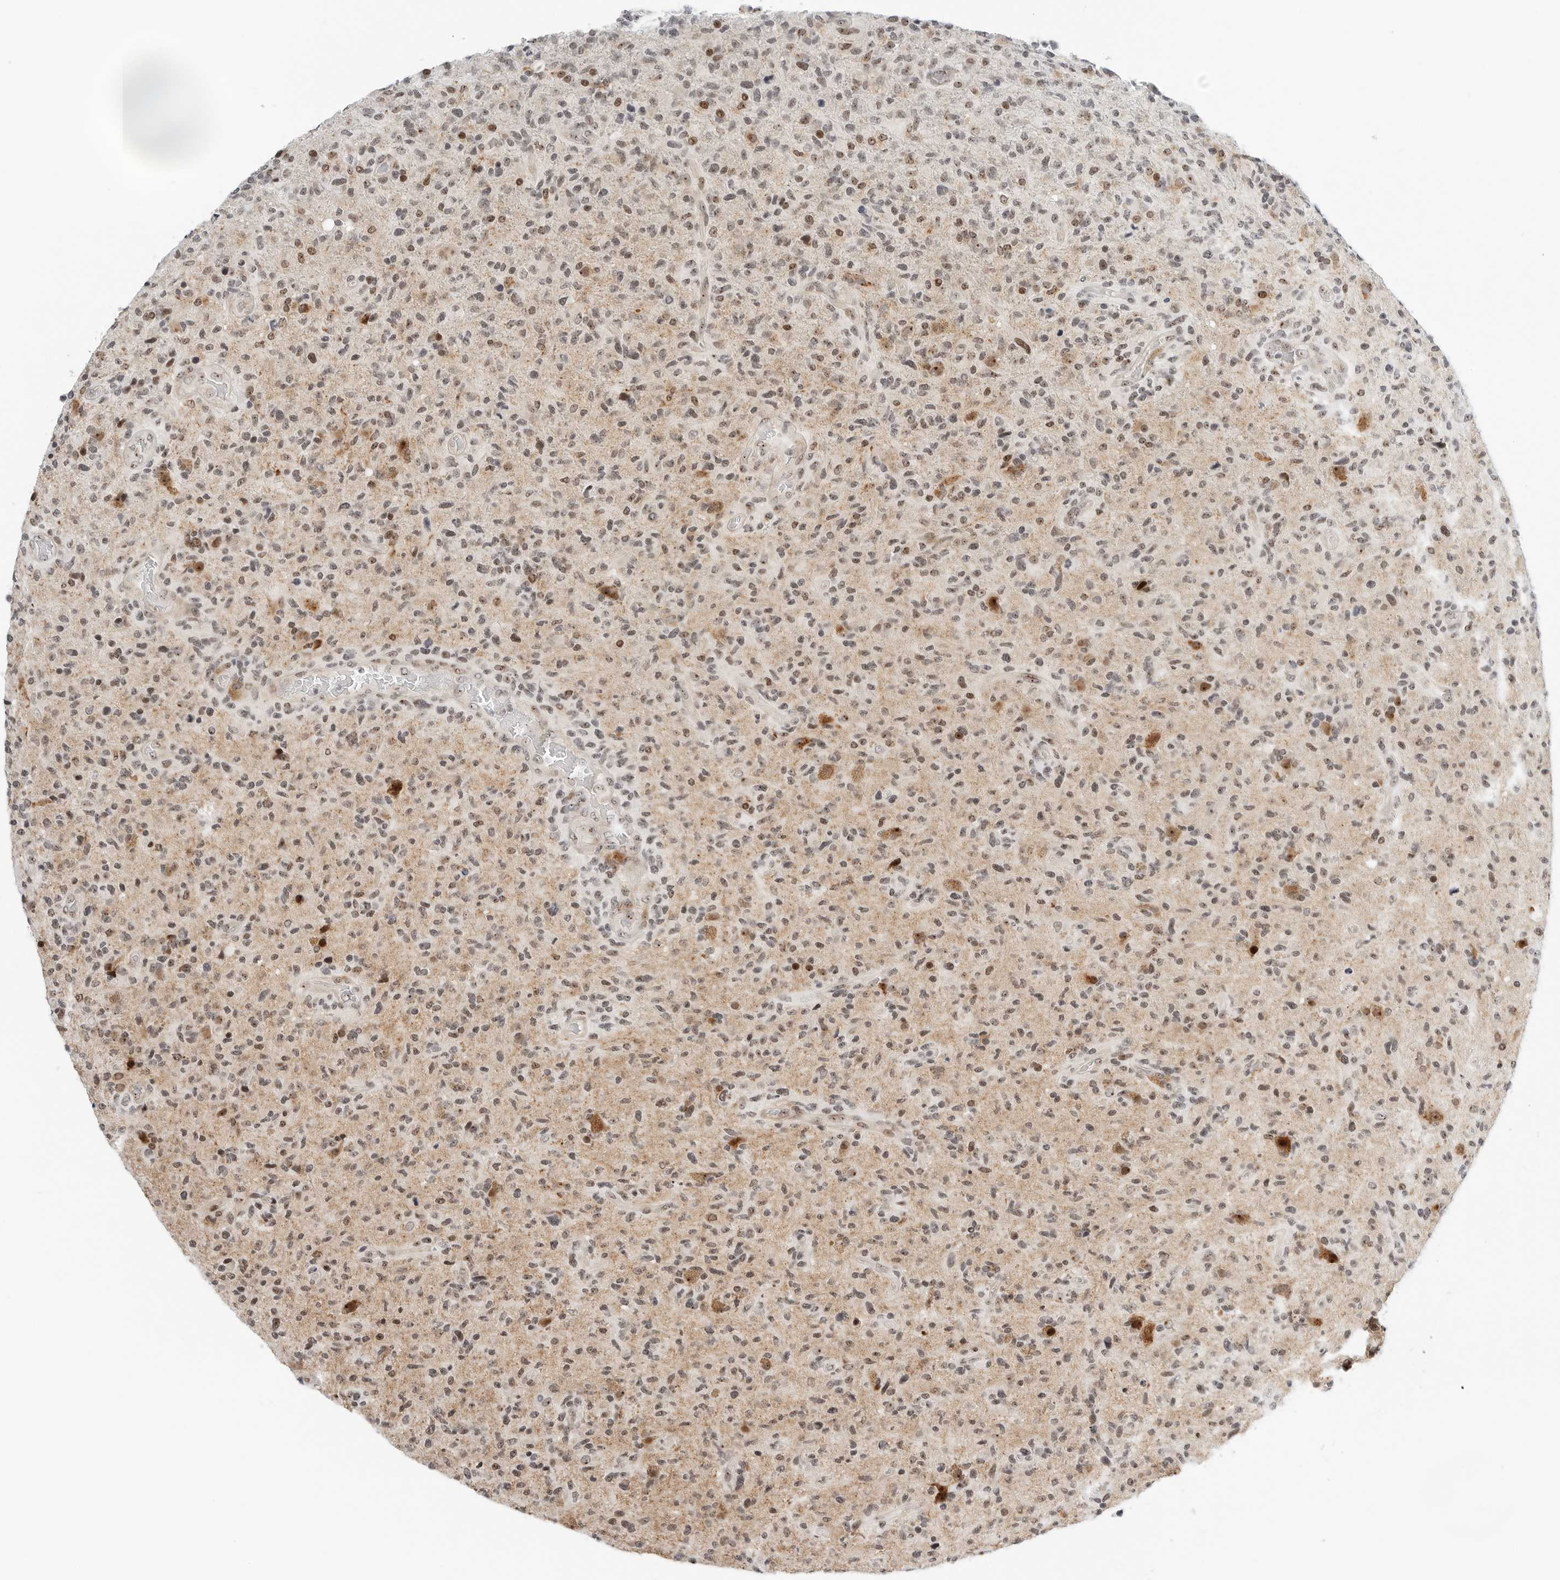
{"staining": {"intensity": "weak", "quantity": "25%-75%", "location": "nuclear"}, "tissue": "glioma", "cell_type": "Tumor cells", "image_type": "cancer", "snomed": [{"axis": "morphology", "description": "Glioma, malignant, High grade"}, {"axis": "topography", "description": "Brain"}], "caption": "Human malignant glioma (high-grade) stained with a brown dye demonstrates weak nuclear positive positivity in about 25%-75% of tumor cells.", "gene": "RIMKLA", "patient": {"sex": "male", "age": 72}}